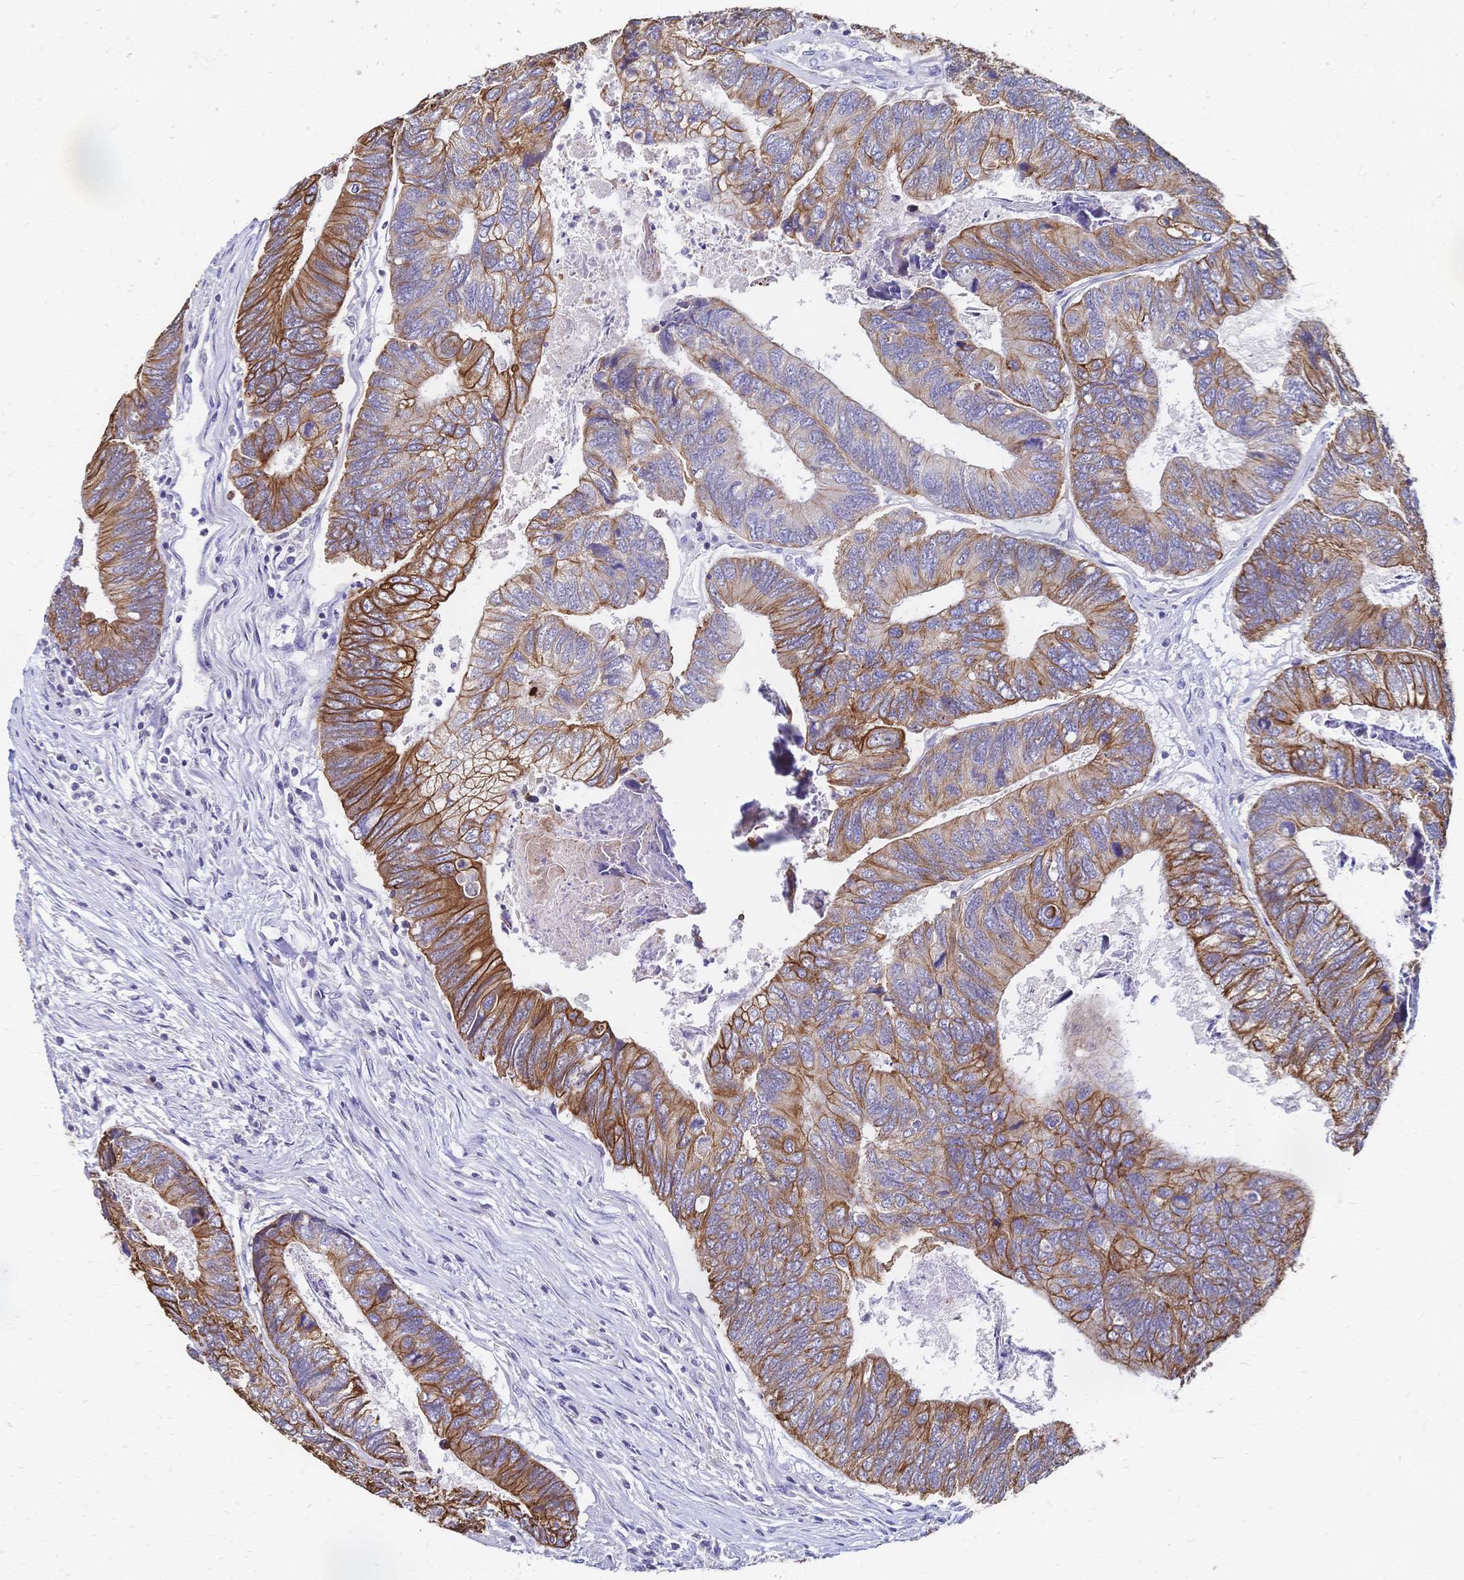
{"staining": {"intensity": "strong", "quantity": "25%-75%", "location": "cytoplasmic/membranous"}, "tissue": "colorectal cancer", "cell_type": "Tumor cells", "image_type": "cancer", "snomed": [{"axis": "morphology", "description": "Adenocarcinoma, NOS"}, {"axis": "topography", "description": "Colon"}], "caption": "Brown immunohistochemical staining in human colorectal cancer (adenocarcinoma) shows strong cytoplasmic/membranous expression in approximately 25%-75% of tumor cells.", "gene": "DTNB", "patient": {"sex": "female", "age": 67}}